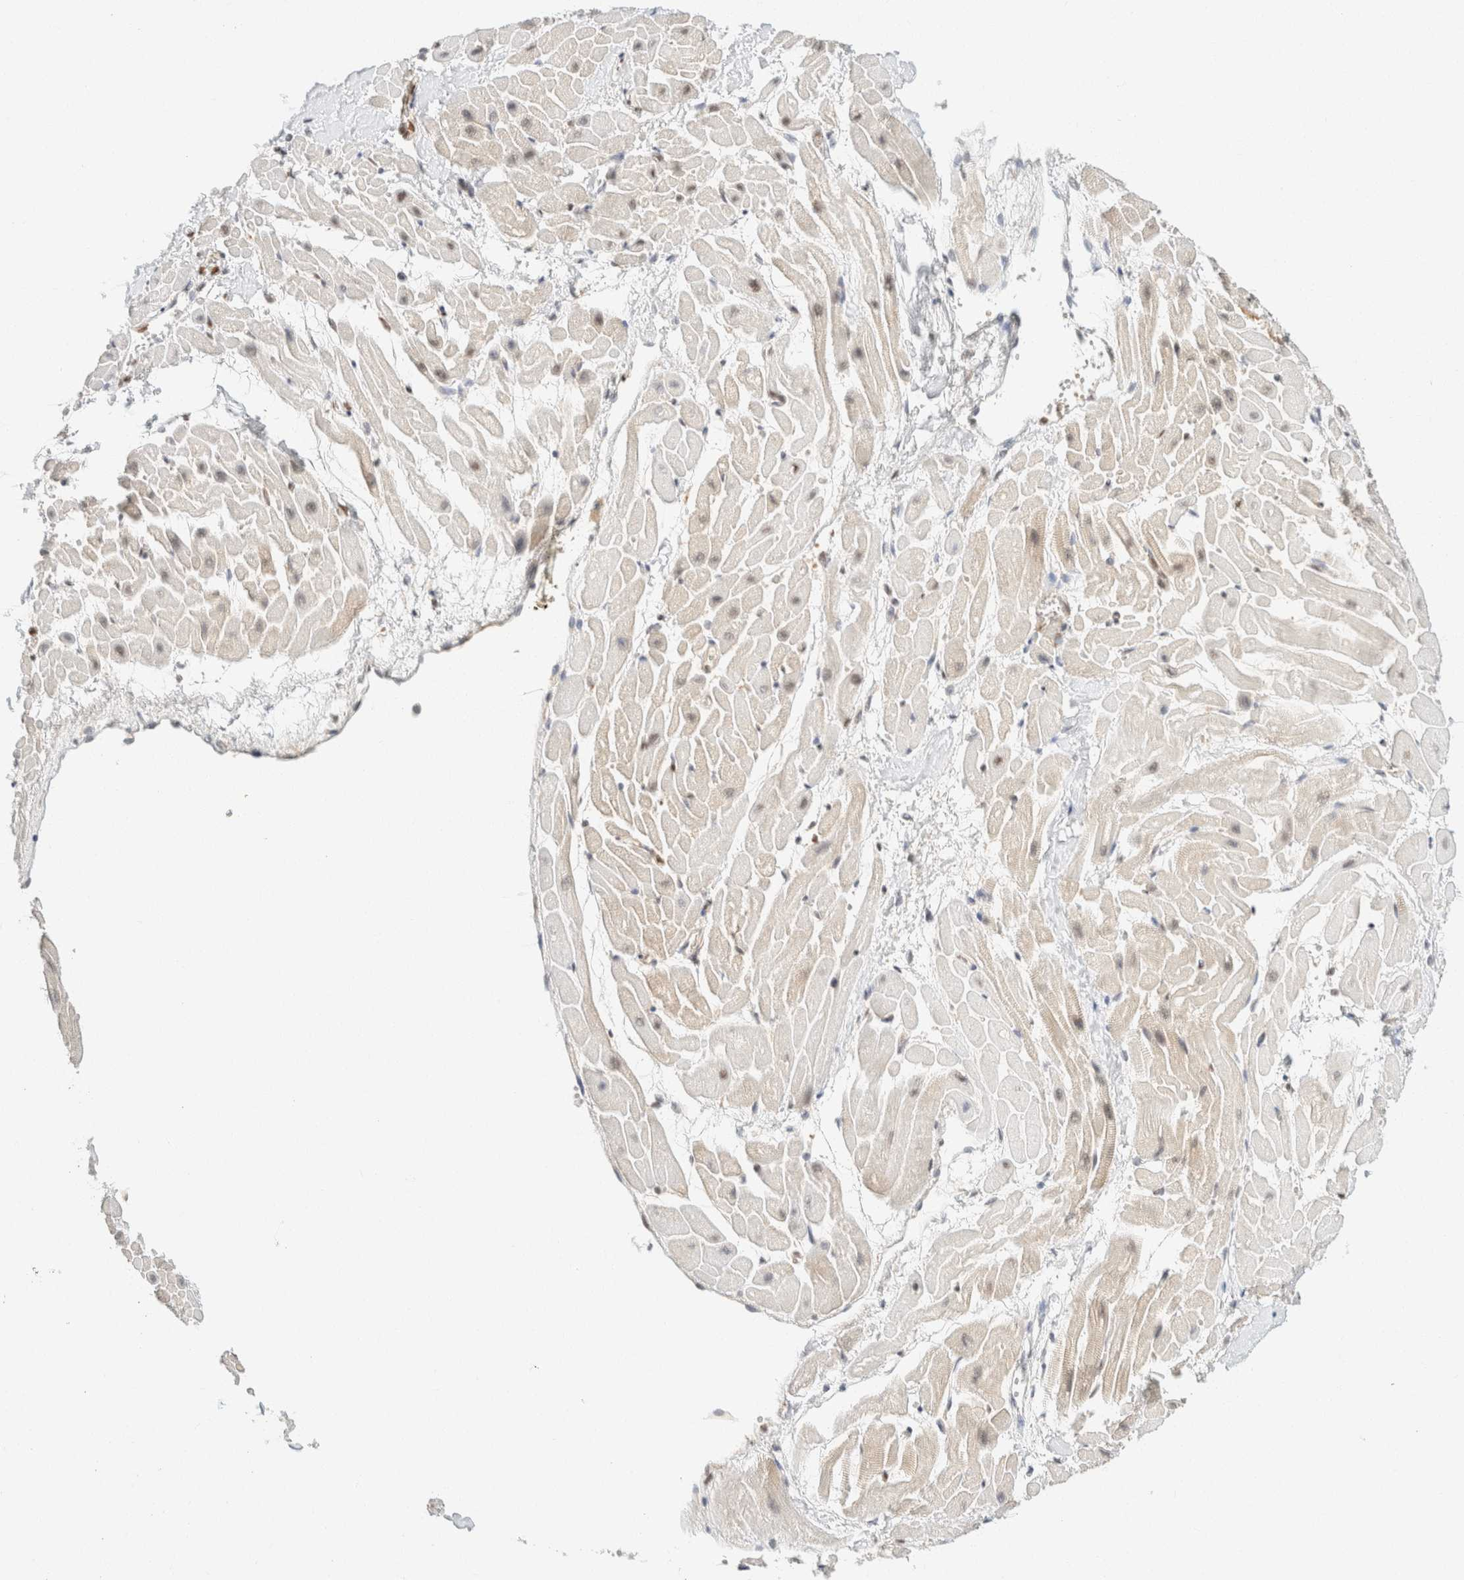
{"staining": {"intensity": "strong", "quantity": "25%-75%", "location": "nuclear"}, "tissue": "heart muscle", "cell_type": "Cardiomyocytes", "image_type": "normal", "snomed": [{"axis": "morphology", "description": "Normal tissue, NOS"}, {"axis": "topography", "description": "Heart"}], "caption": "IHC photomicrograph of benign heart muscle: human heart muscle stained using IHC exhibits high levels of strong protein expression localized specifically in the nuclear of cardiomyocytes, appearing as a nuclear brown color.", "gene": "ZNF768", "patient": {"sex": "male", "age": 45}}